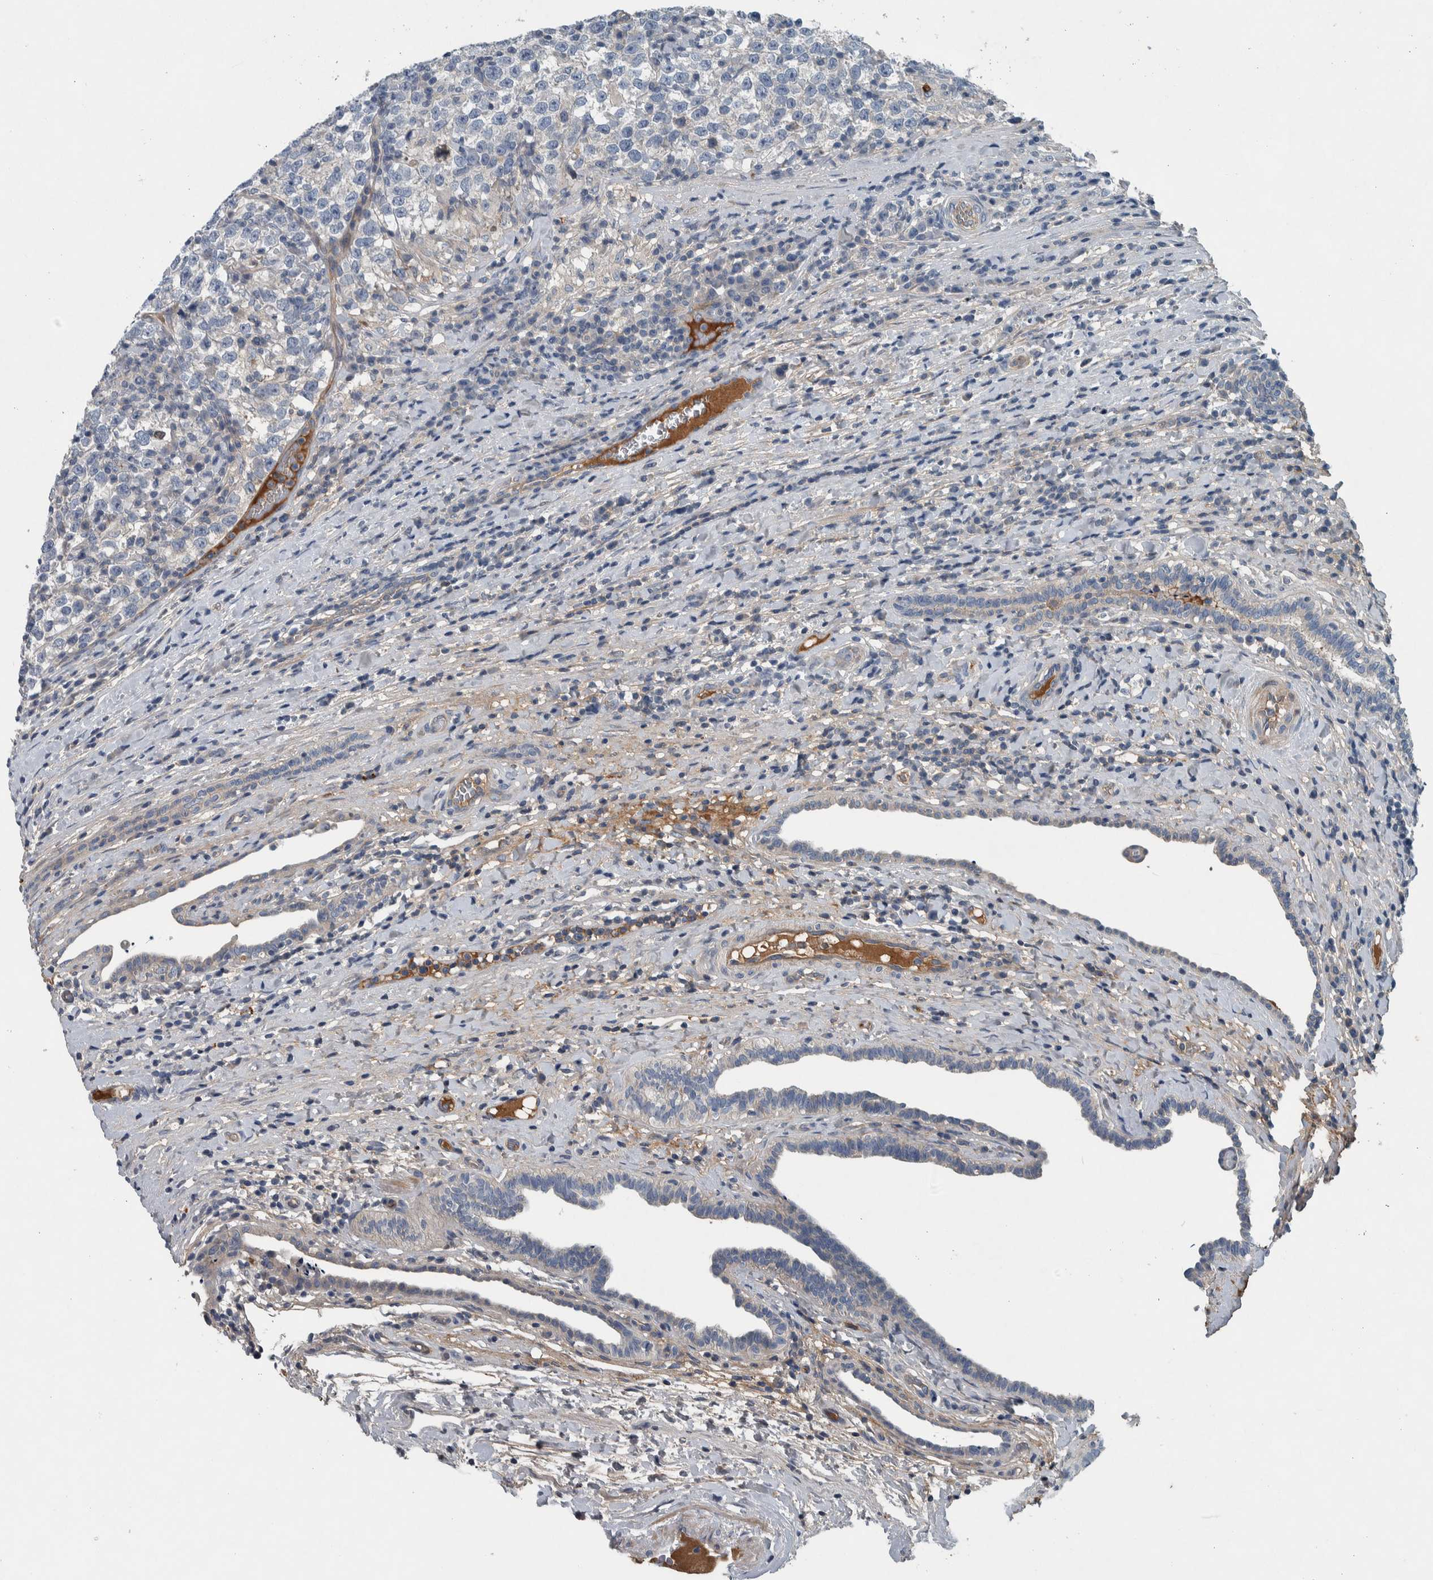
{"staining": {"intensity": "negative", "quantity": "none", "location": "none"}, "tissue": "testis cancer", "cell_type": "Tumor cells", "image_type": "cancer", "snomed": [{"axis": "morphology", "description": "Normal tissue, NOS"}, {"axis": "morphology", "description": "Seminoma, NOS"}, {"axis": "topography", "description": "Testis"}], "caption": "IHC image of neoplastic tissue: seminoma (testis) stained with DAB shows no significant protein staining in tumor cells.", "gene": "SERPINC1", "patient": {"sex": "male", "age": 43}}